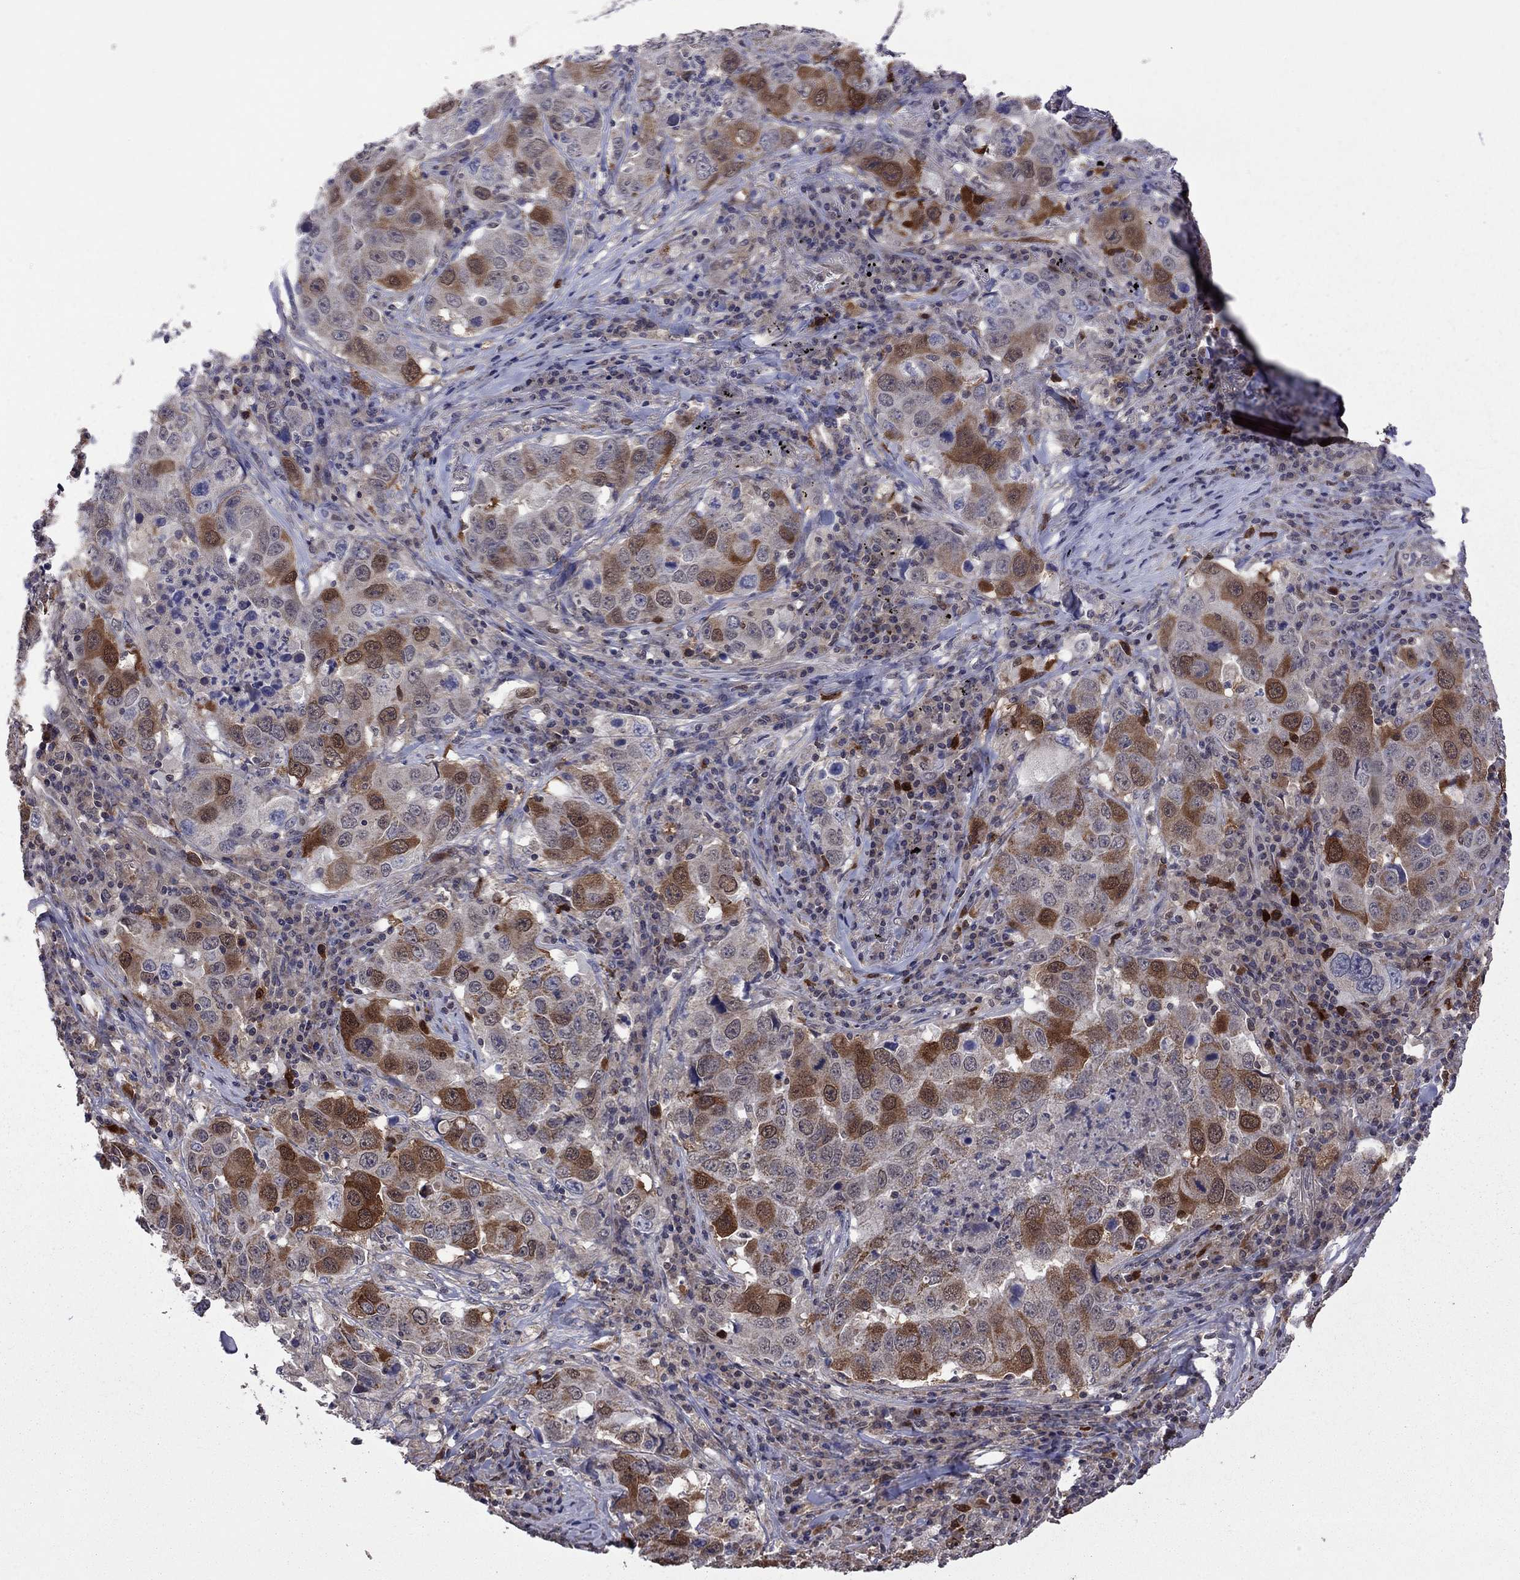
{"staining": {"intensity": "strong", "quantity": "<25%", "location": "cytoplasmic/membranous"}, "tissue": "lung cancer", "cell_type": "Tumor cells", "image_type": "cancer", "snomed": [{"axis": "morphology", "description": "Adenocarcinoma, NOS"}, {"axis": "topography", "description": "Lung"}], "caption": "The micrograph exhibits immunohistochemical staining of lung cancer (adenocarcinoma). There is strong cytoplasmic/membranous positivity is seen in about <25% of tumor cells.", "gene": "GPAA1", "patient": {"sex": "male", "age": 73}}